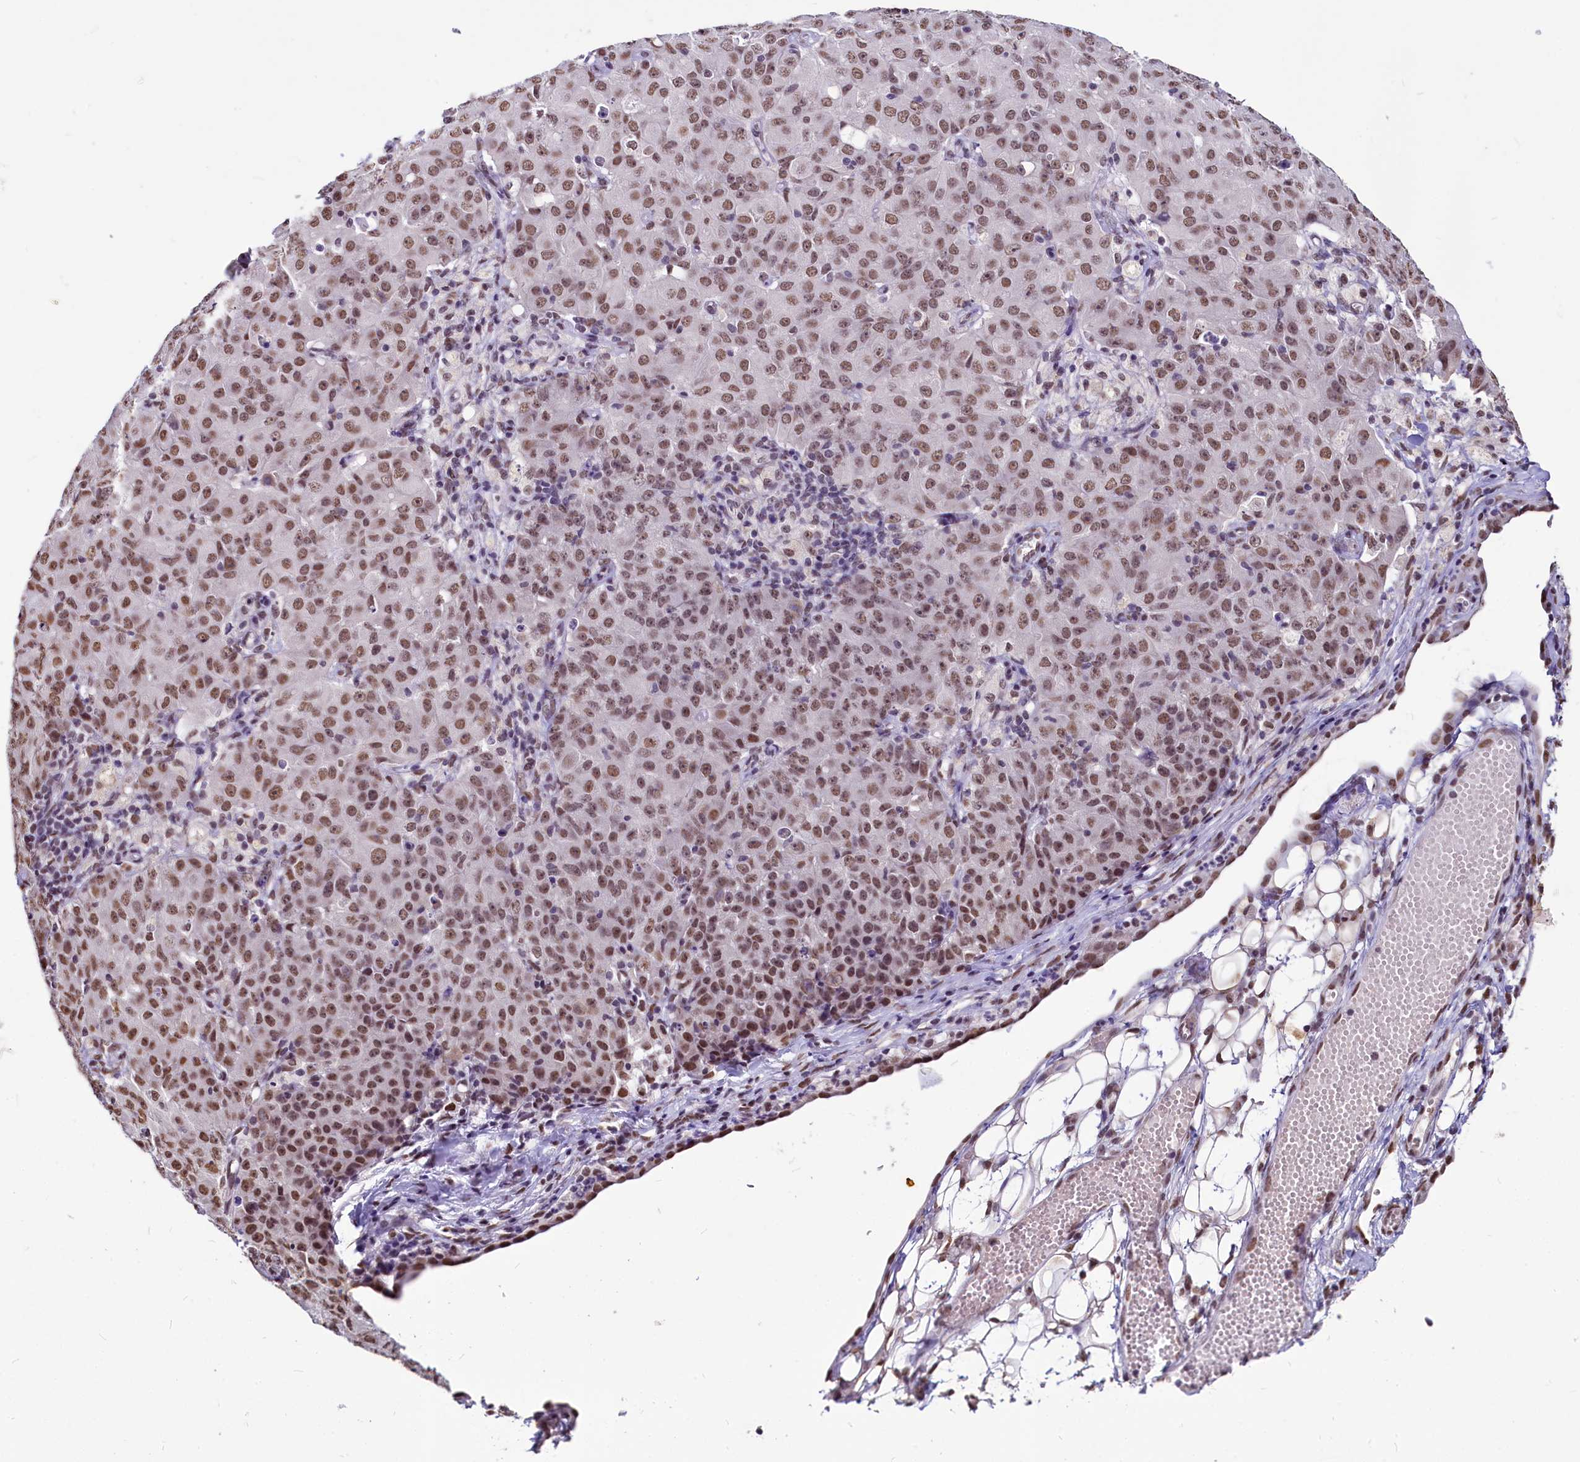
{"staining": {"intensity": "moderate", "quantity": ">75%", "location": "nuclear"}, "tissue": "ovarian cancer", "cell_type": "Tumor cells", "image_type": "cancer", "snomed": [{"axis": "morphology", "description": "Carcinoma, endometroid"}, {"axis": "topography", "description": "Ovary"}], "caption": "Protein expression analysis of ovarian endometroid carcinoma reveals moderate nuclear expression in approximately >75% of tumor cells. Nuclei are stained in blue.", "gene": "PARPBP", "patient": {"sex": "female", "age": 42}}